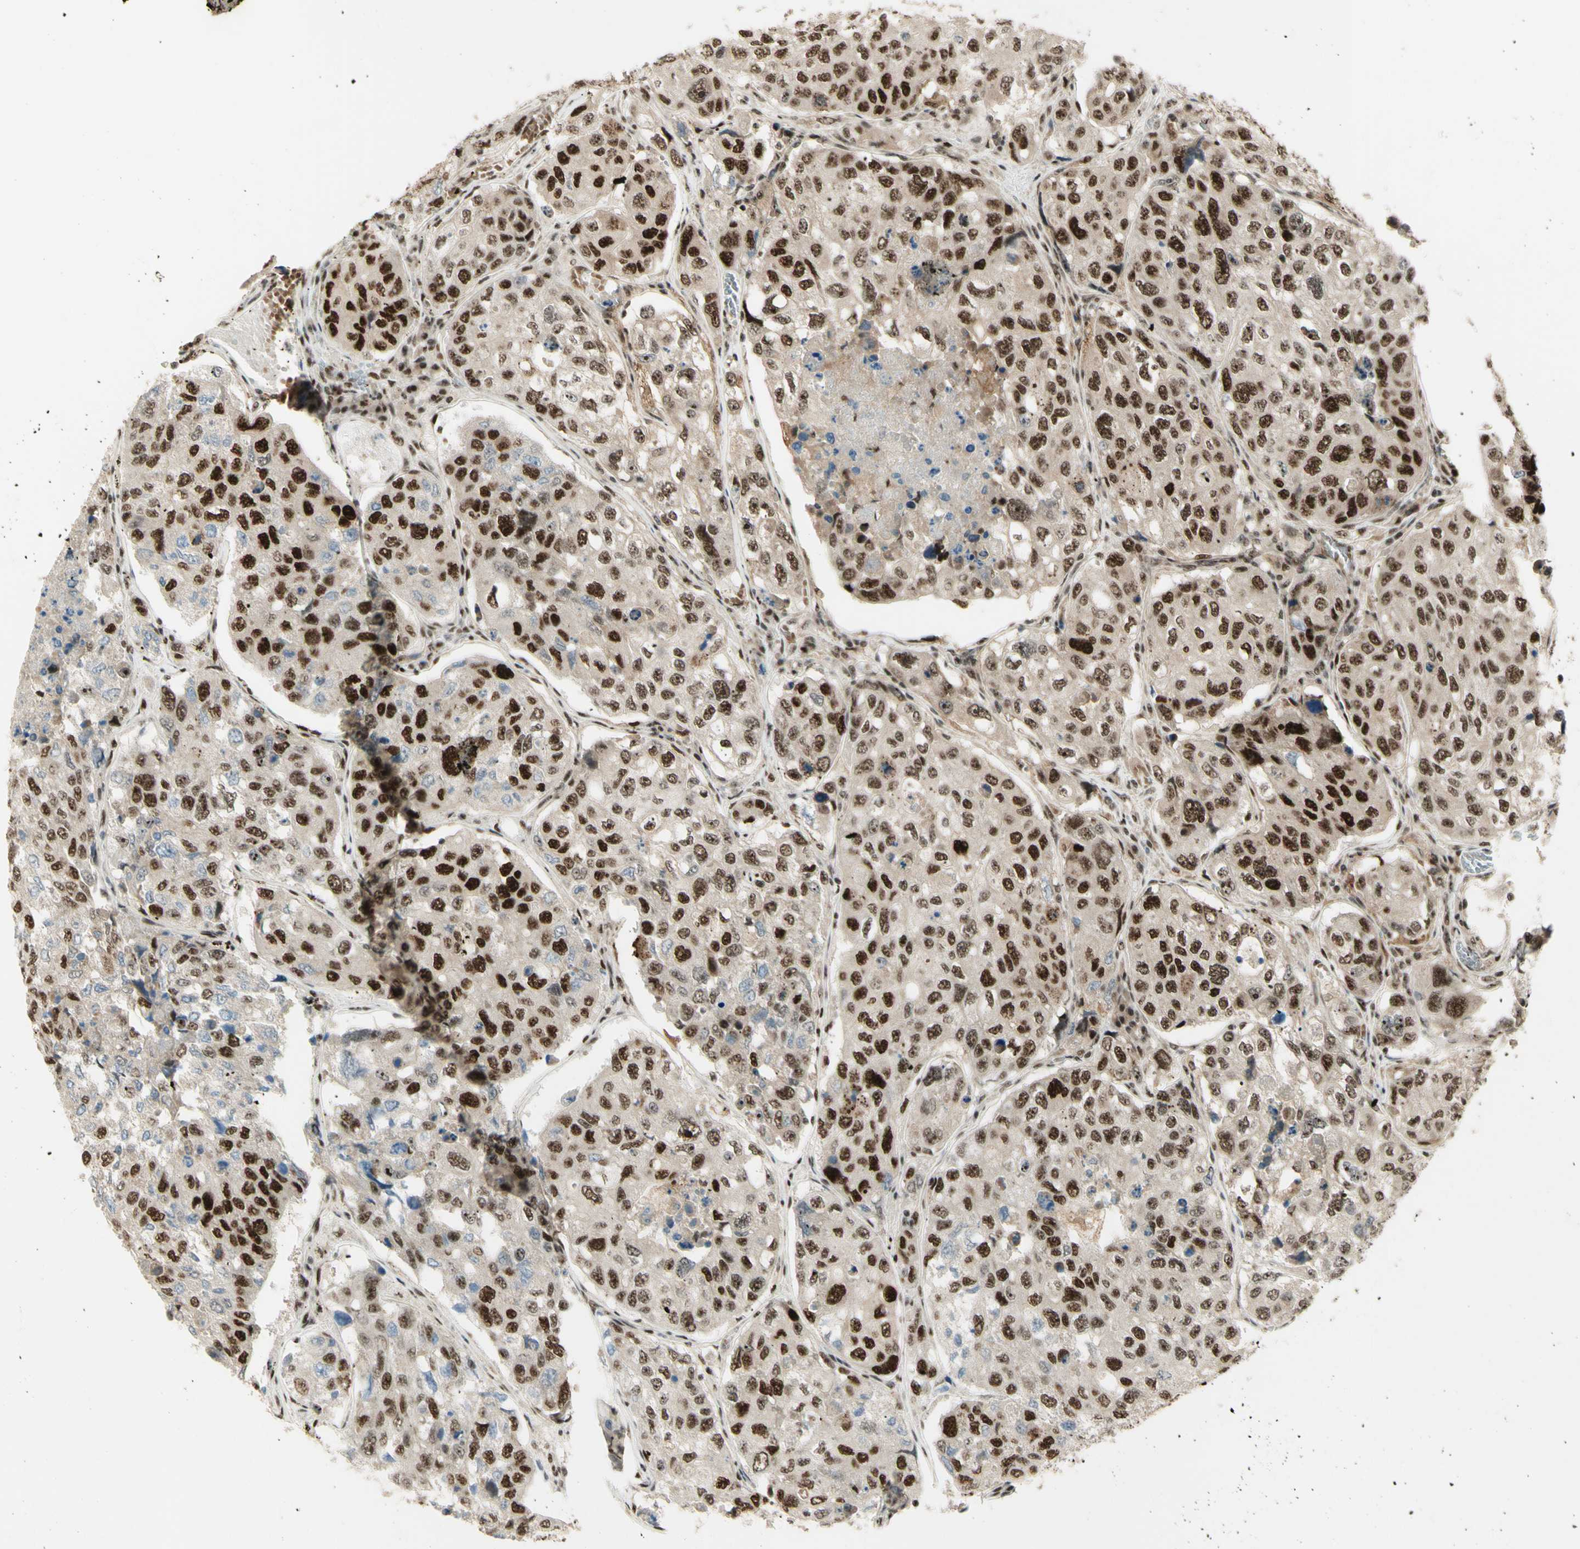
{"staining": {"intensity": "strong", "quantity": ">75%", "location": "cytoplasmic/membranous,nuclear"}, "tissue": "urothelial cancer", "cell_type": "Tumor cells", "image_type": "cancer", "snomed": [{"axis": "morphology", "description": "Urothelial carcinoma, High grade"}, {"axis": "topography", "description": "Lymph node"}, {"axis": "topography", "description": "Urinary bladder"}], "caption": "High-power microscopy captured an immunohistochemistry micrograph of urothelial cancer, revealing strong cytoplasmic/membranous and nuclear positivity in approximately >75% of tumor cells.", "gene": "DHX9", "patient": {"sex": "male", "age": 51}}